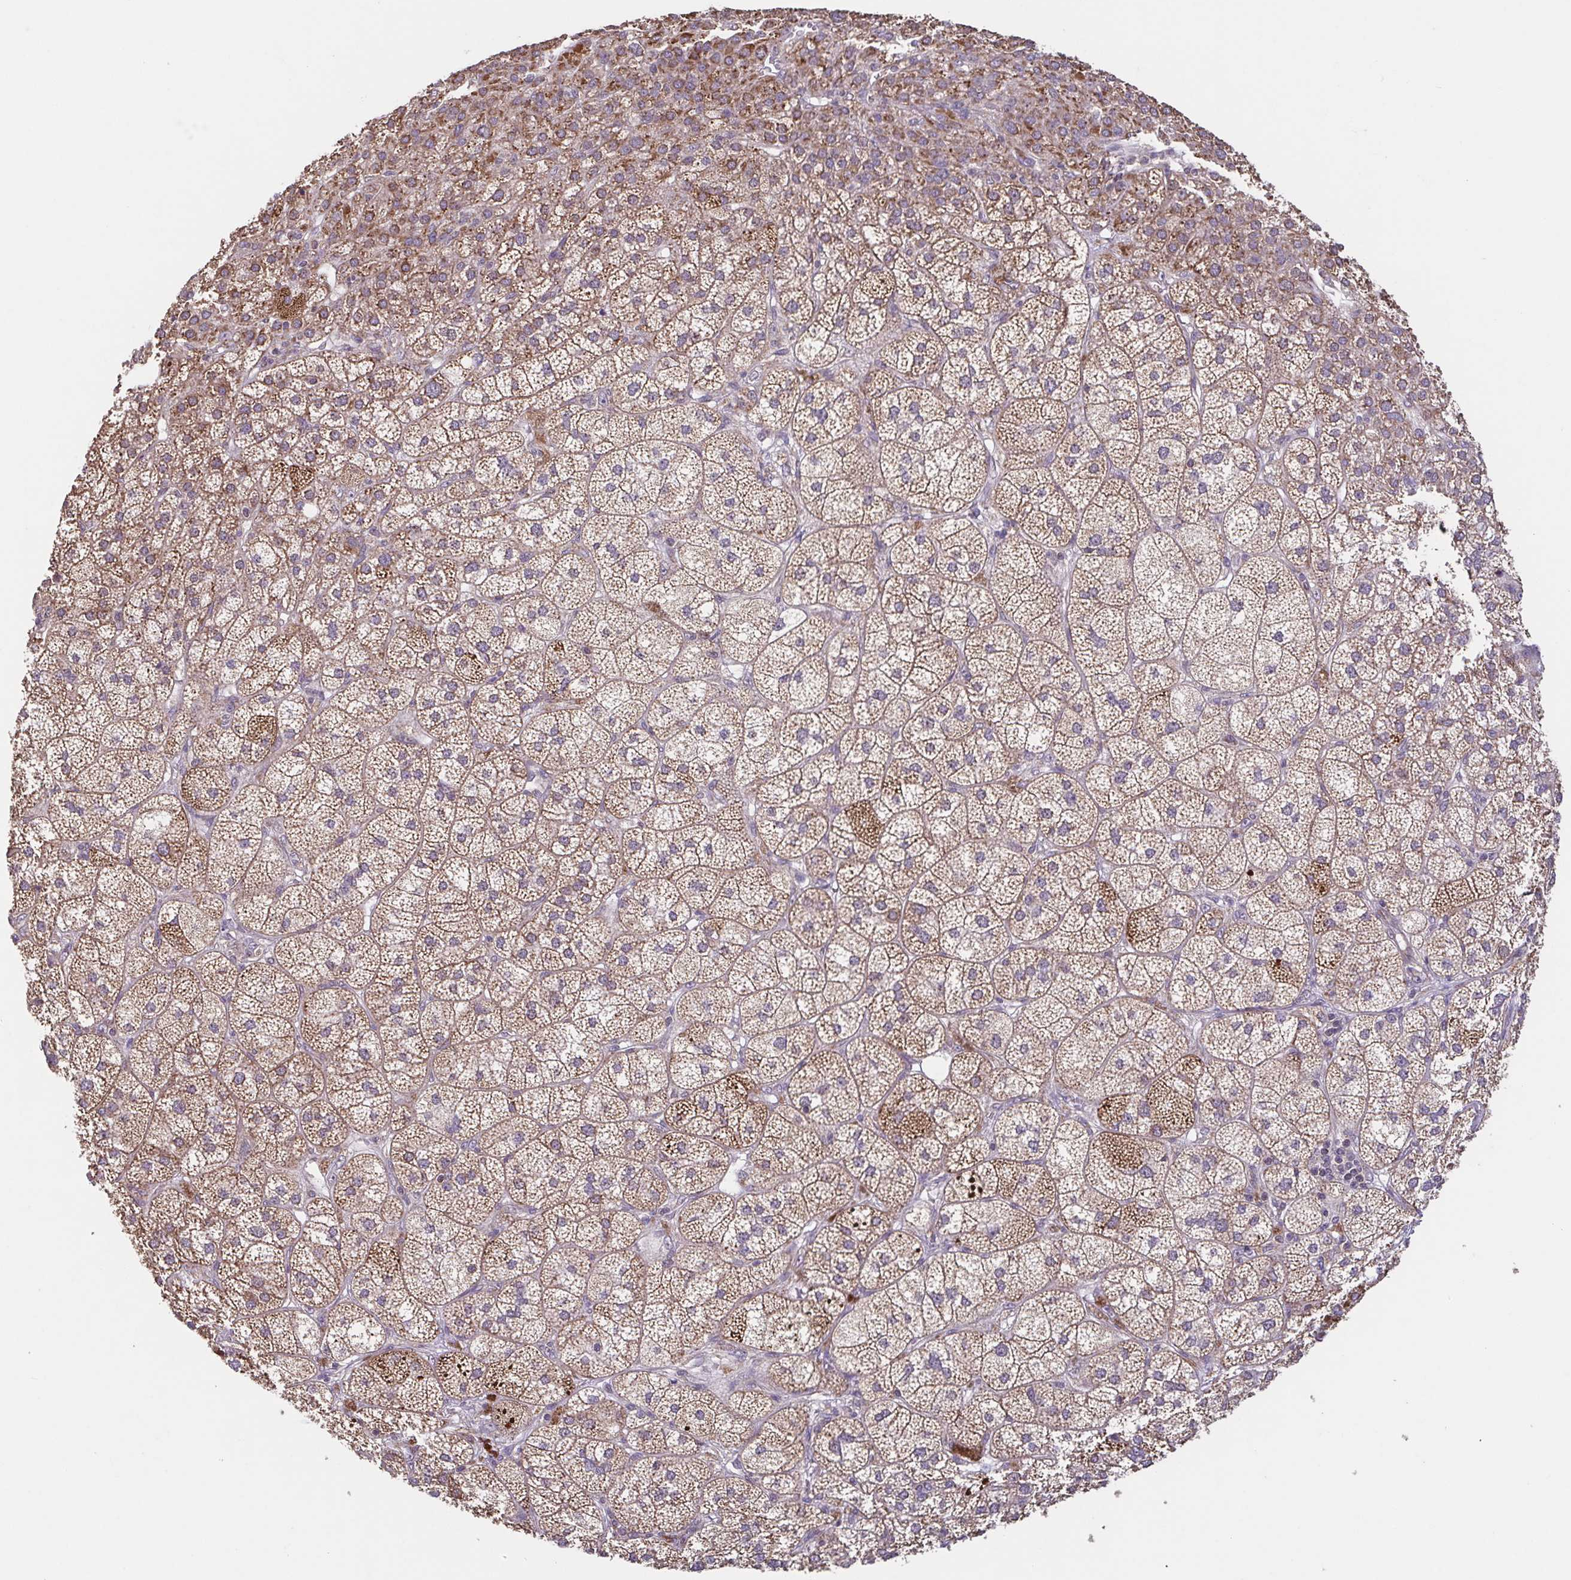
{"staining": {"intensity": "moderate", "quantity": ">75%", "location": "cytoplasmic/membranous"}, "tissue": "adrenal gland", "cell_type": "Glandular cells", "image_type": "normal", "snomed": [{"axis": "morphology", "description": "Normal tissue, NOS"}, {"axis": "topography", "description": "Adrenal gland"}], "caption": "Immunohistochemical staining of unremarkable human adrenal gland exhibits moderate cytoplasmic/membranous protein positivity in approximately >75% of glandular cells.", "gene": "DIP2B", "patient": {"sex": "female", "age": 60}}